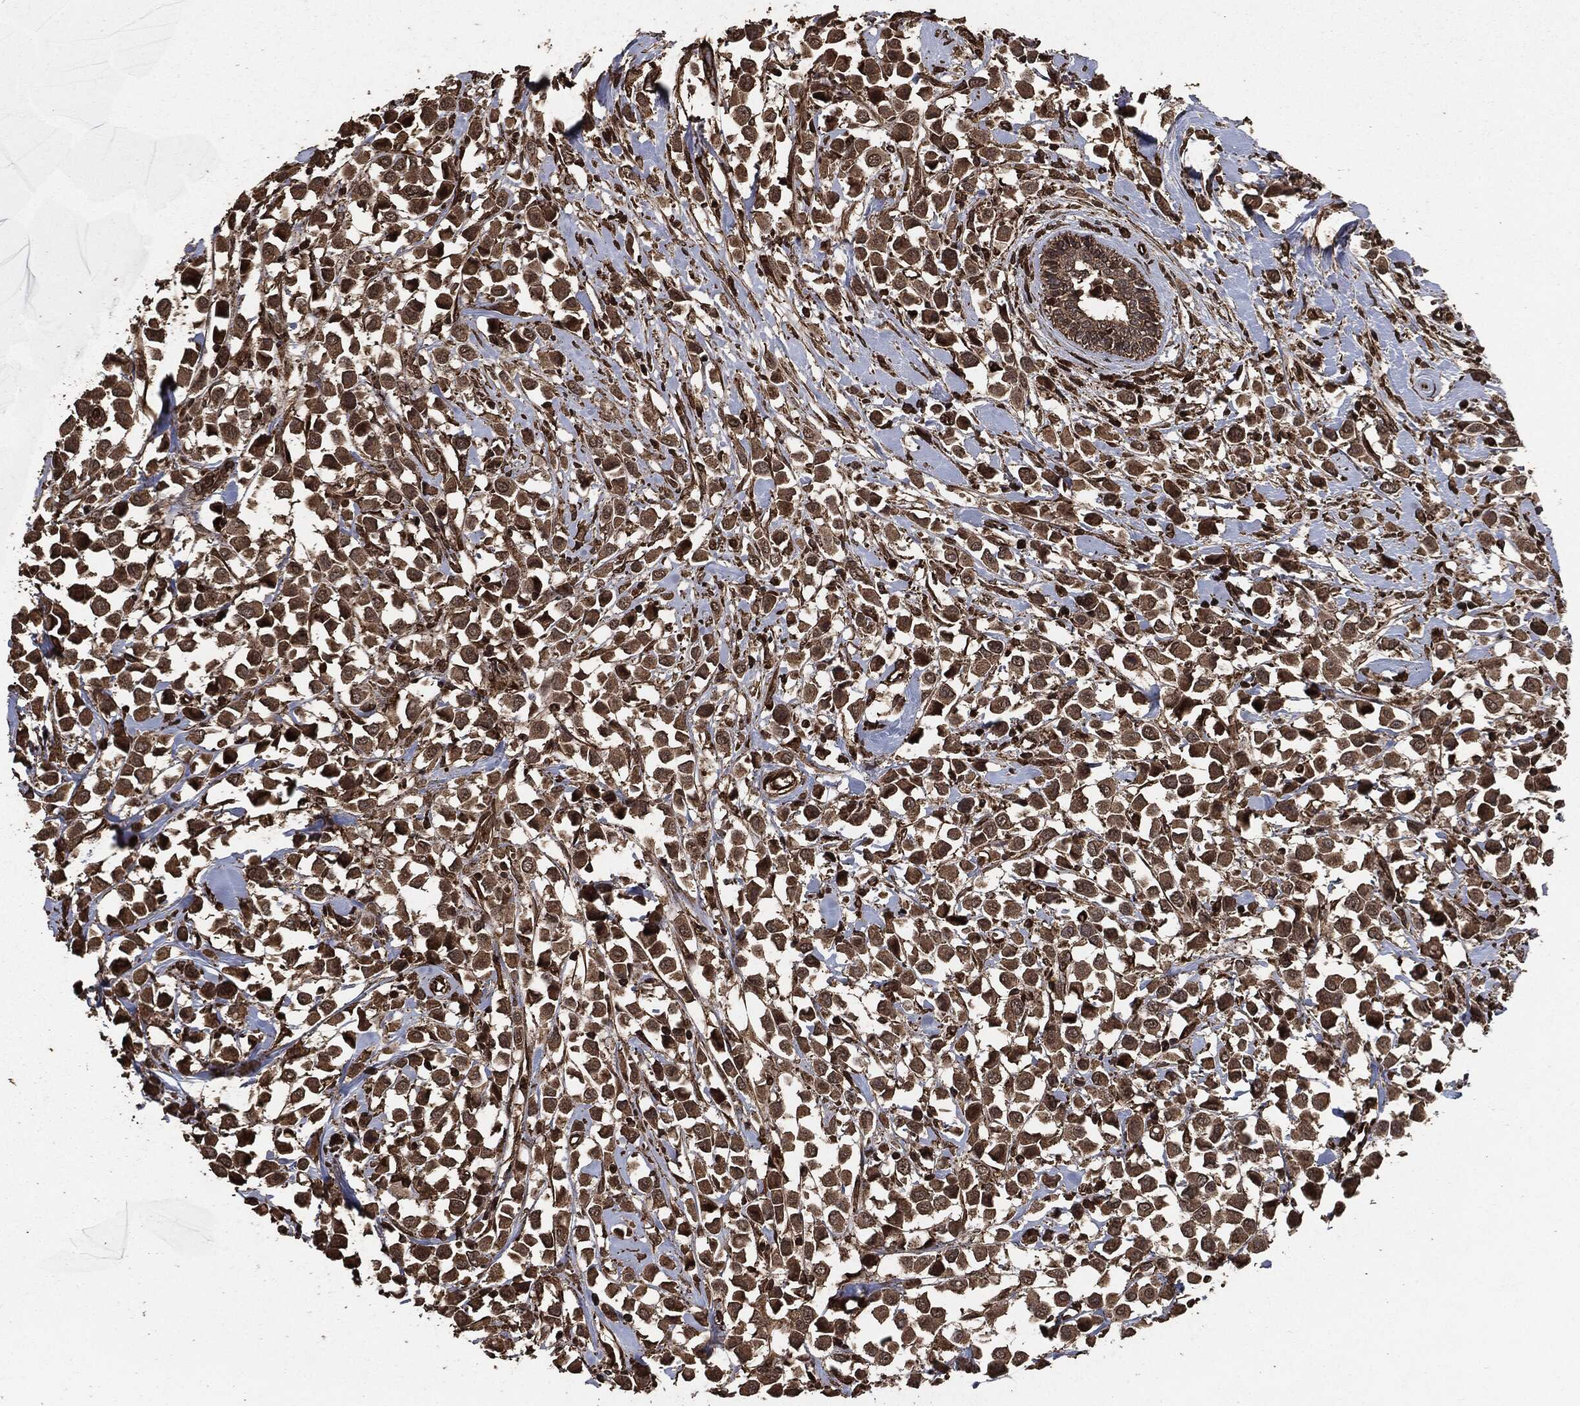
{"staining": {"intensity": "strong", "quantity": "<25%", "location": "cytoplasmic/membranous"}, "tissue": "breast cancer", "cell_type": "Tumor cells", "image_type": "cancer", "snomed": [{"axis": "morphology", "description": "Duct carcinoma"}, {"axis": "topography", "description": "Breast"}], "caption": "Immunohistochemistry of human breast cancer (invasive ductal carcinoma) exhibits medium levels of strong cytoplasmic/membranous positivity in approximately <25% of tumor cells.", "gene": "EGFR", "patient": {"sex": "female", "age": 61}}